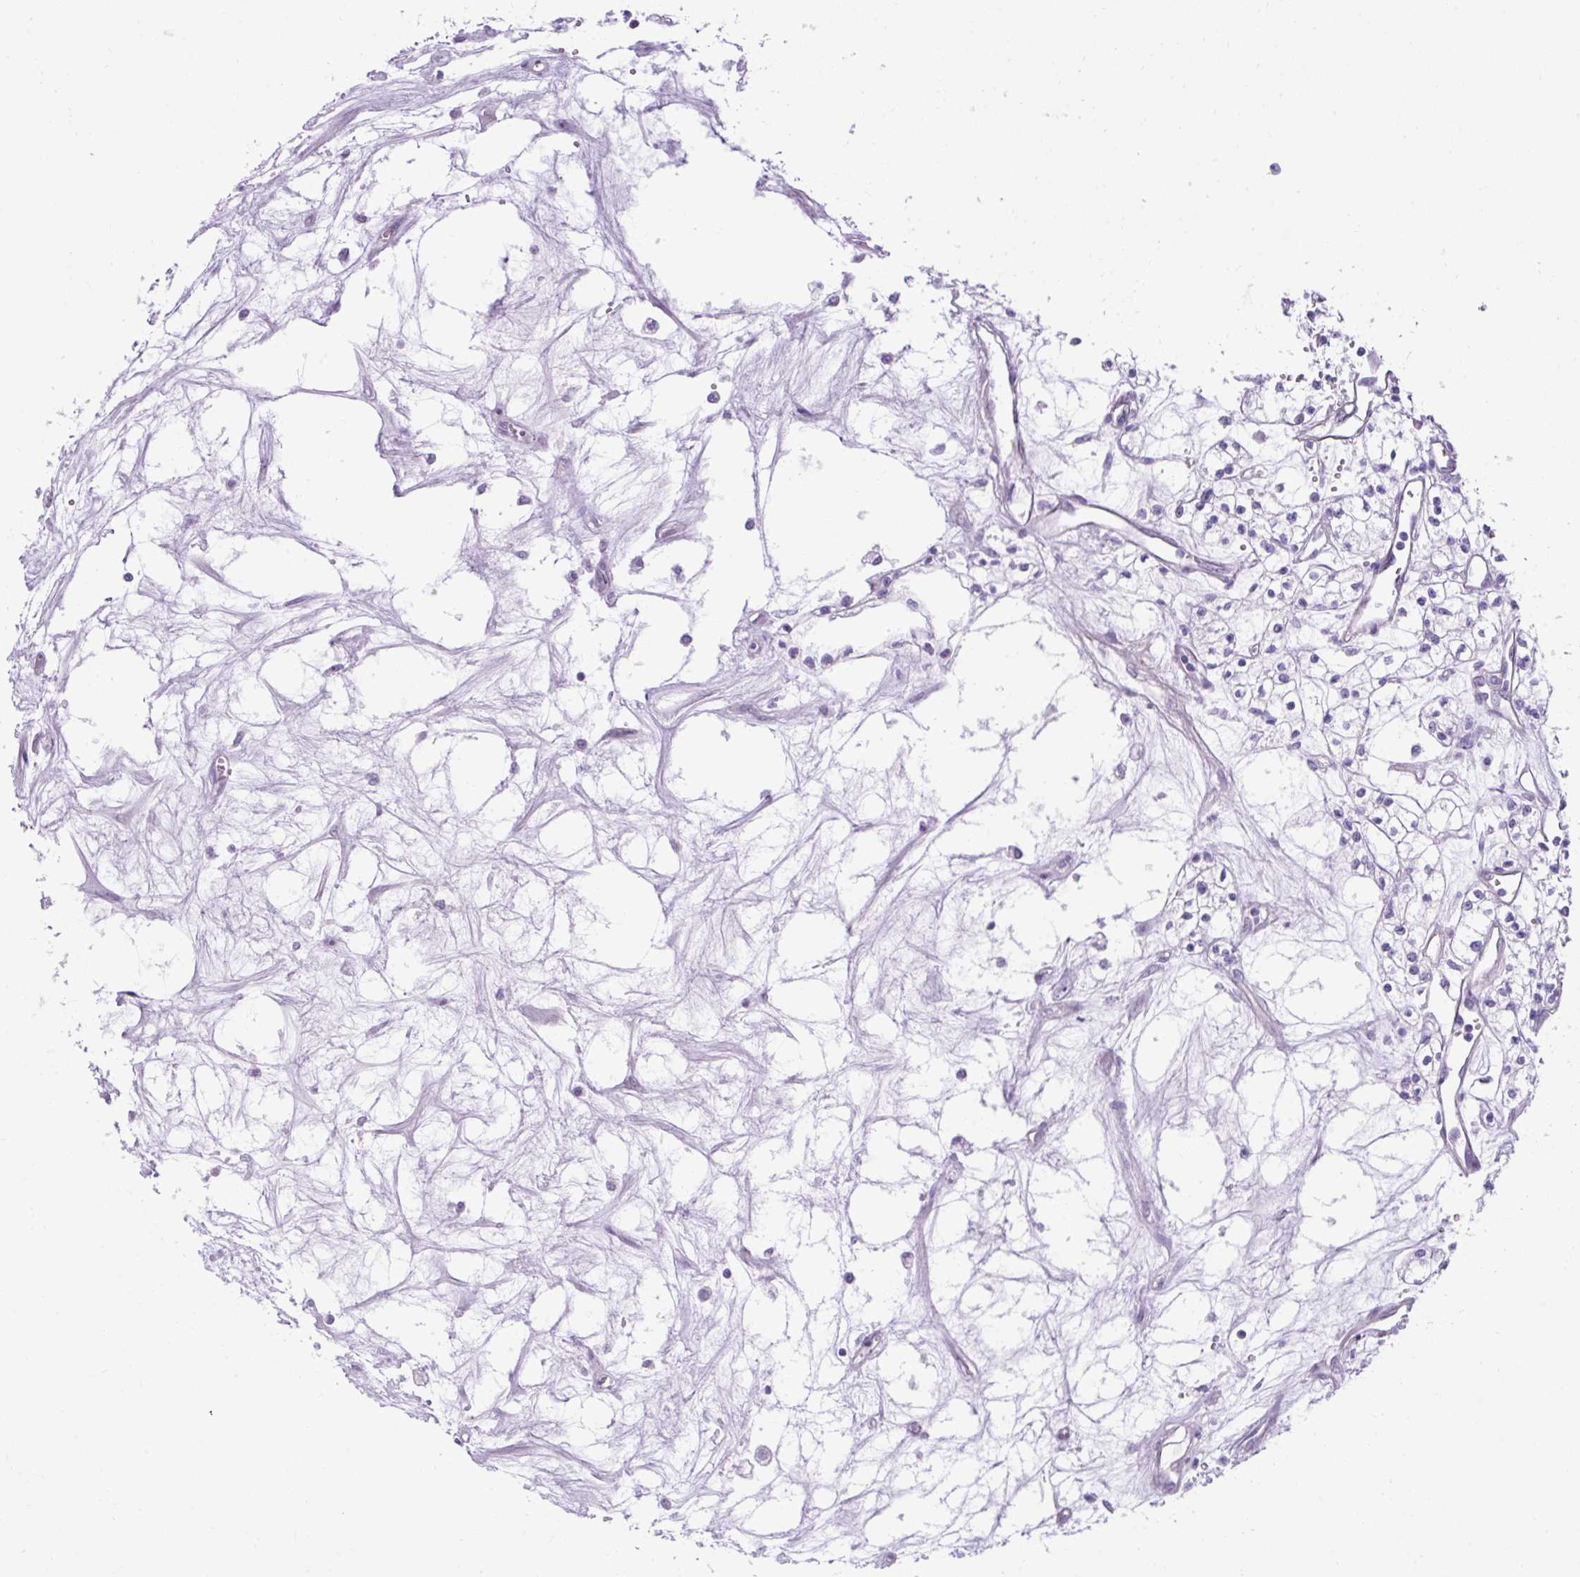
{"staining": {"intensity": "negative", "quantity": "none", "location": "none"}, "tissue": "renal cancer", "cell_type": "Tumor cells", "image_type": "cancer", "snomed": [{"axis": "morphology", "description": "Adenocarcinoma, NOS"}, {"axis": "topography", "description": "Kidney"}], "caption": "DAB immunohistochemical staining of renal cancer exhibits no significant positivity in tumor cells.", "gene": "KRT12", "patient": {"sex": "male", "age": 59}}